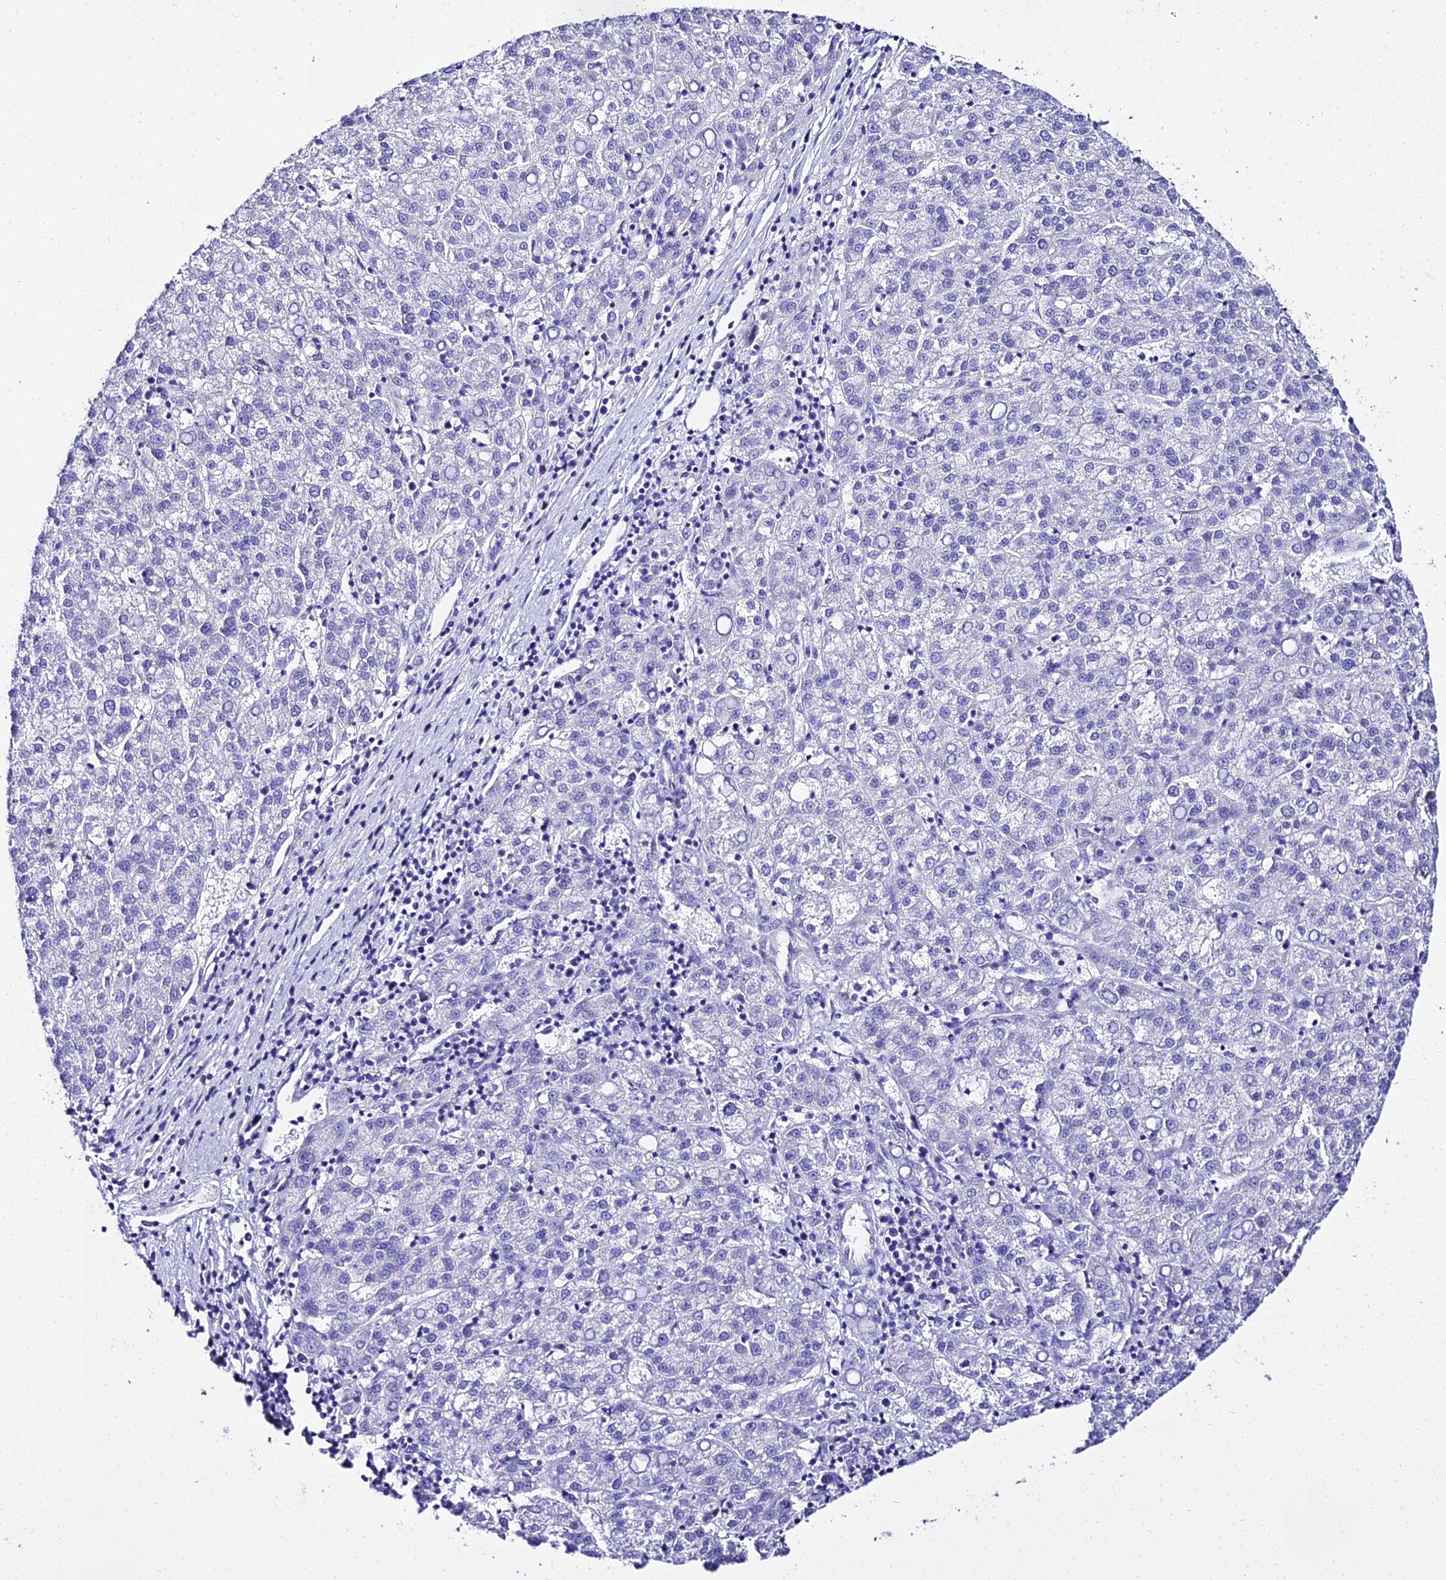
{"staining": {"intensity": "negative", "quantity": "none", "location": "none"}, "tissue": "liver cancer", "cell_type": "Tumor cells", "image_type": "cancer", "snomed": [{"axis": "morphology", "description": "Carcinoma, Hepatocellular, NOS"}, {"axis": "topography", "description": "Liver"}], "caption": "Immunohistochemistry of human liver cancer (hepatocellular carcinoma) demonstrates no staining in tumor cells. (DAB (3,3'-diaminobenzidine) IHC visualized using brightfield microscopy, high magnification).", "gene": "TUBA3D", "patient": {"sex": "female", "age": 58}}